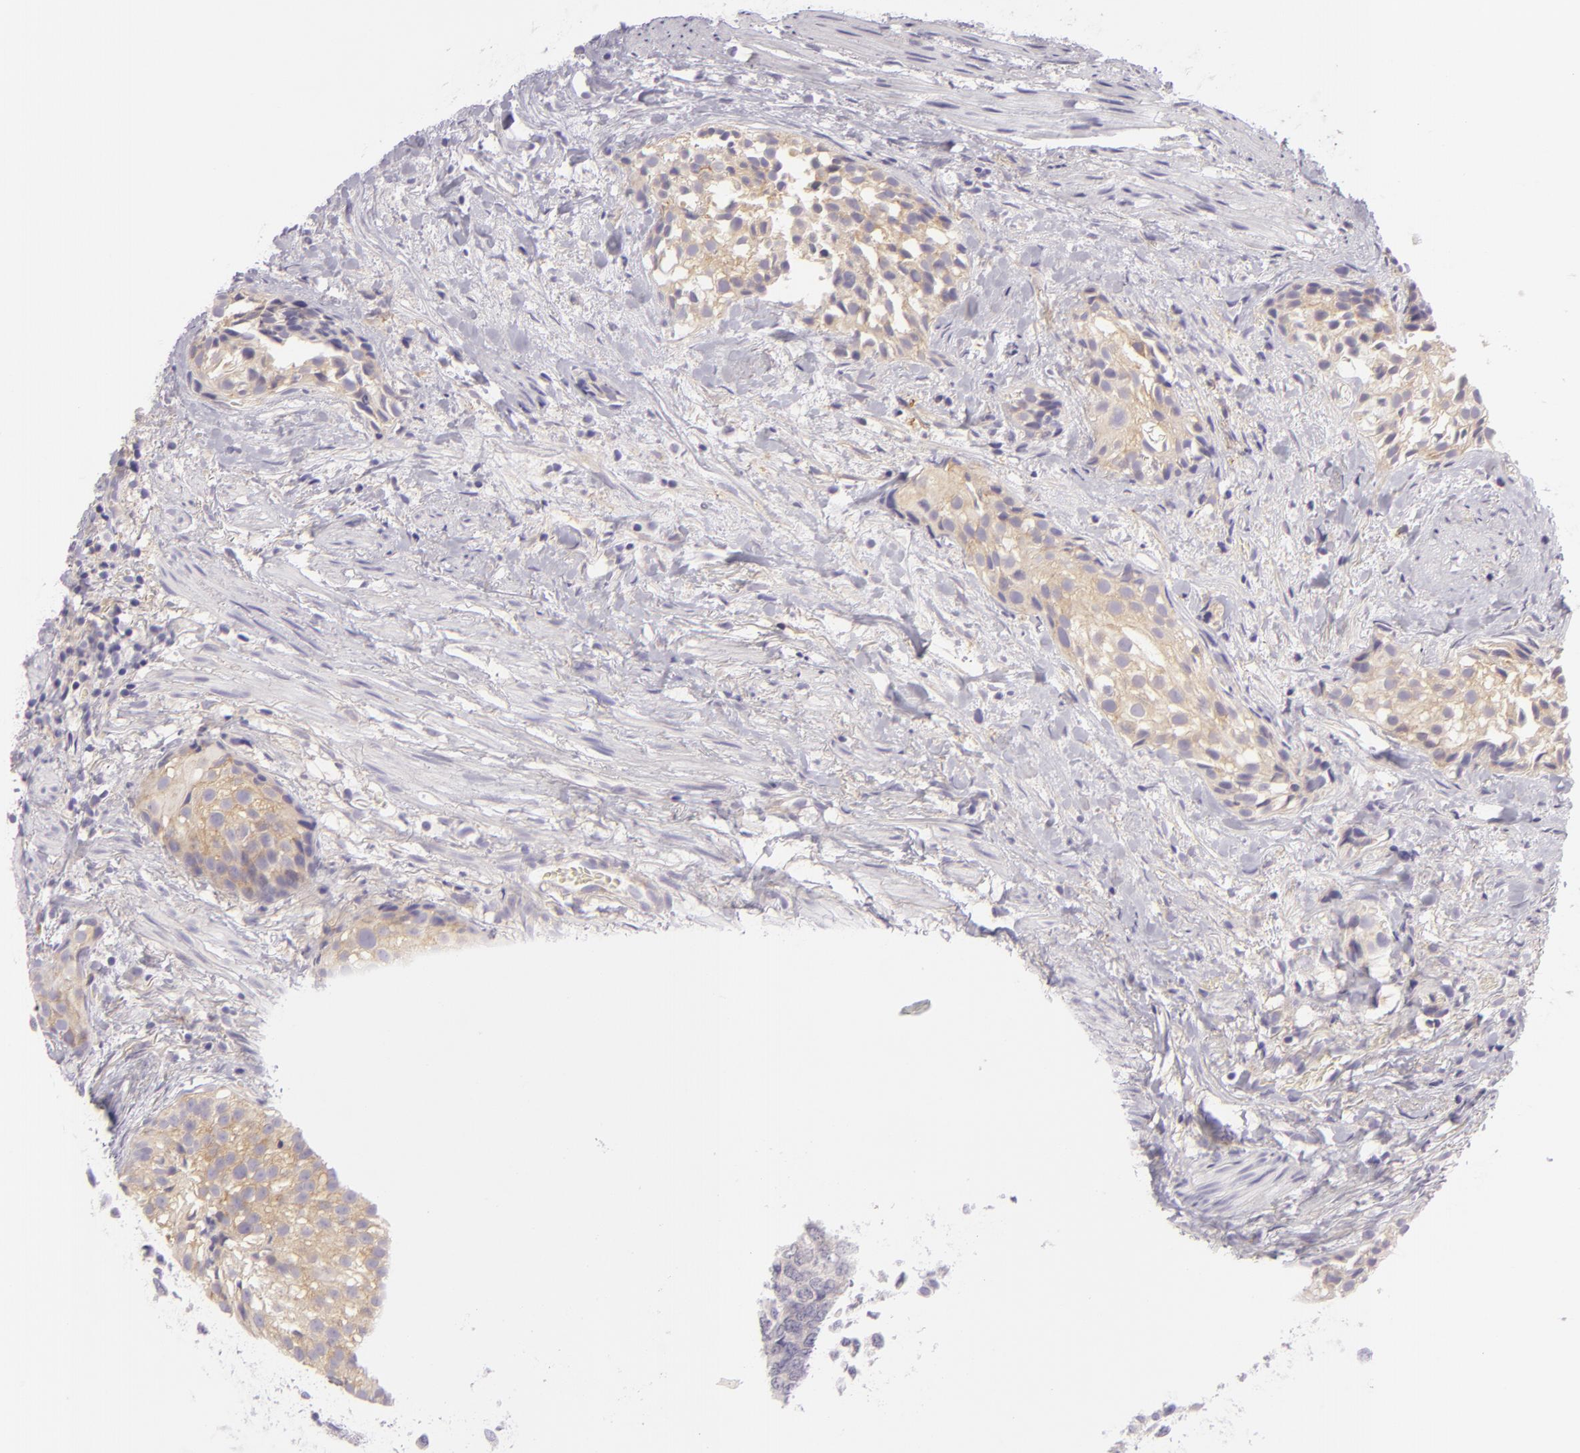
{"staining": {"intensity": "weak", "quantity": ">75%", "location": "cytoplasmic/membranous"}, "tissue": "urothelial cancer", "cell_type": "Tumor cells", "image_type": "cancer", "snomed": [{"axis": "morphology", "description": "Urothelial carcinoma, High grade"}, {"axis": "topography", "description": "Urinary bladder"}], "caption": "Urothelial cancer tissue shows weak cytoplasmic/membranous staining in about >75% of tumor cells The protein of interest is stained brown, and the nuclei are stained in blue (DAB (3,3'-diaminobenzidine) IHC with brightfield microscopy, high magnification).", "gene": "ZC3H7B", "patient": {"sex": "female", "age": 78}}